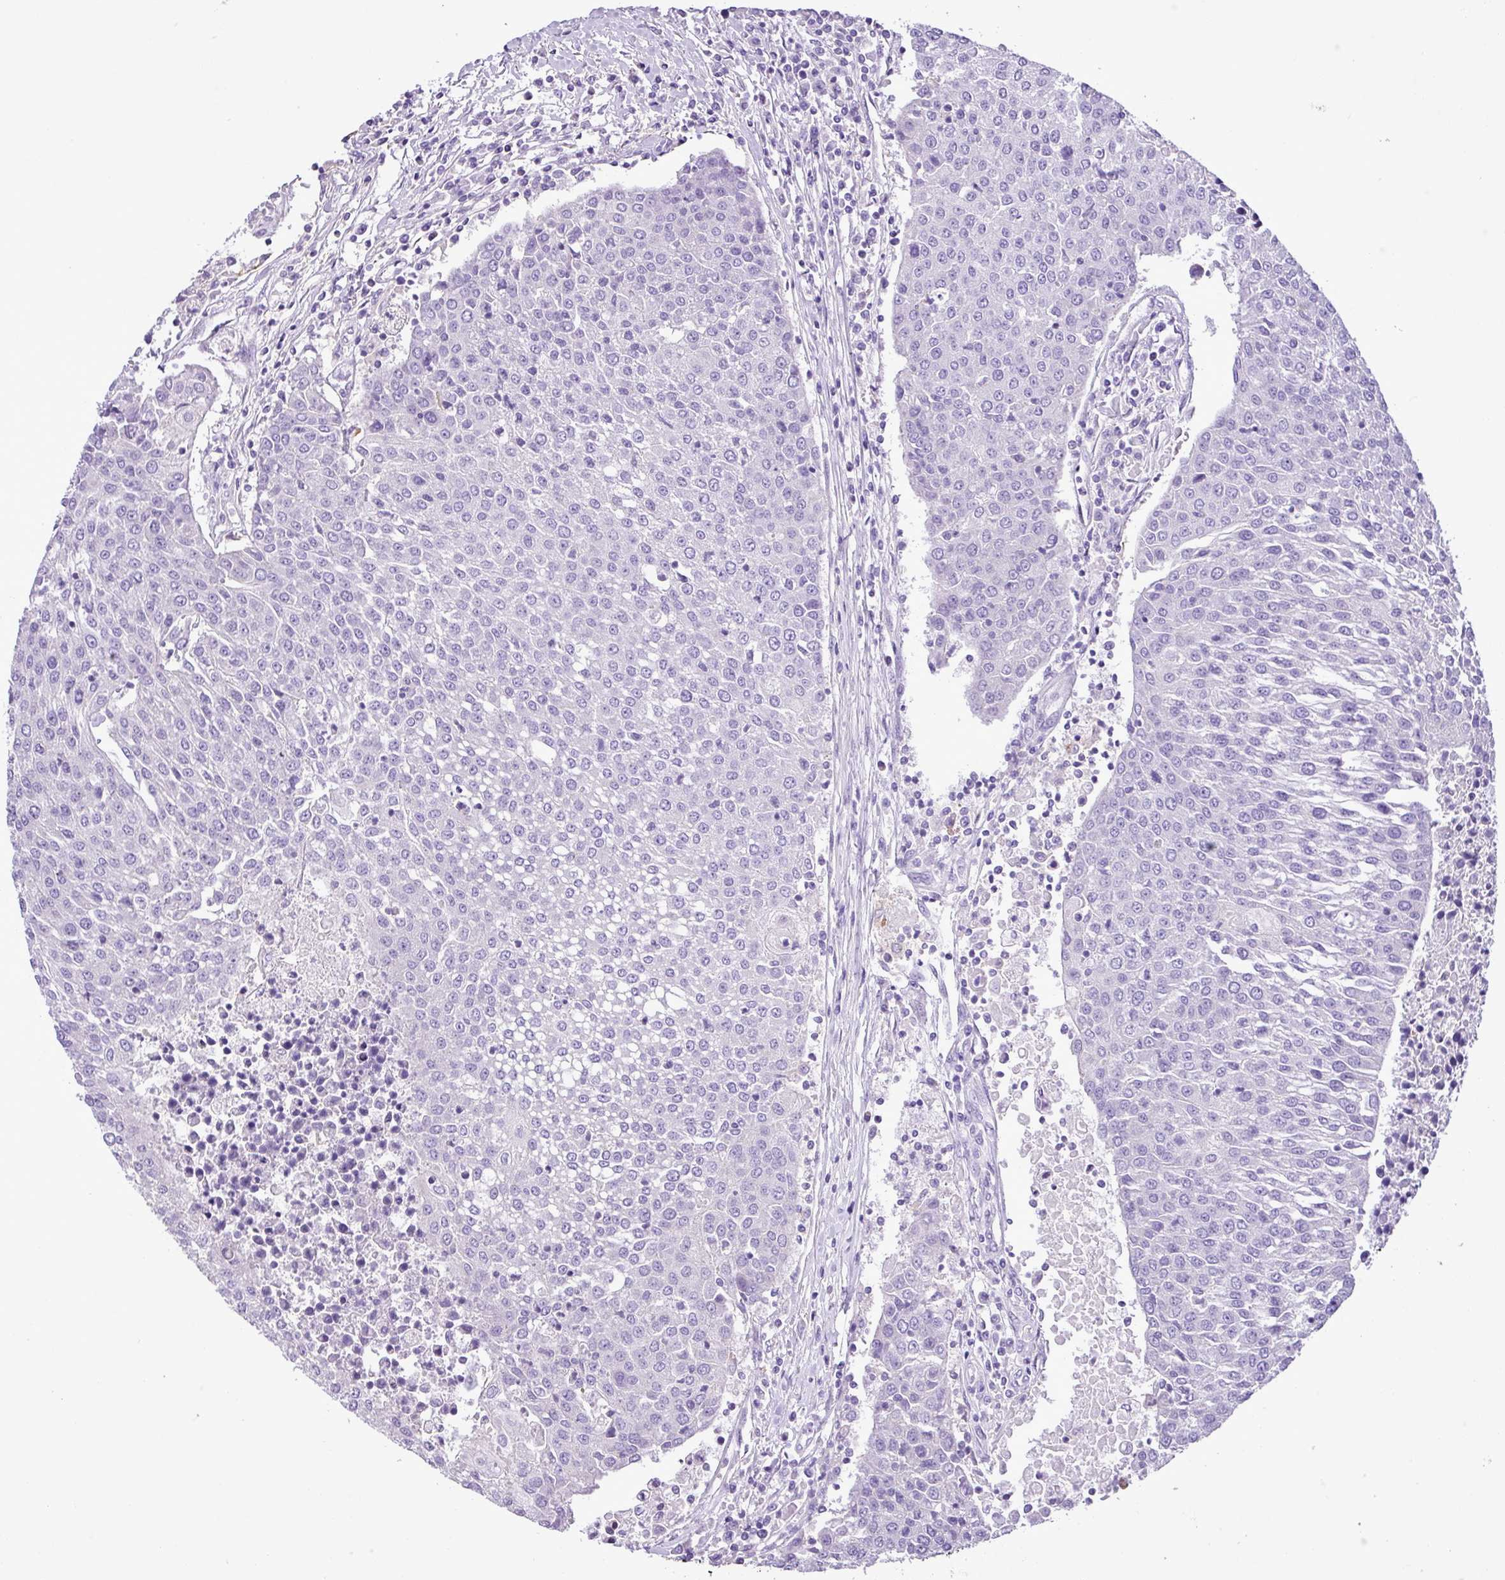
{"staining": {"intensity": "negative", "quantity": "none", "location": "none"}, "tissue": "urothelial cancer", "cell_type": "Tumor cells", "image_type": "cancer", "snomed": [{"axis": "morphology", "description": "Urothelial carcinoma, High grade"}, {"axis": "topography", "description": "Urinary bladder"}], "caption": "The histopathology image shows no staining of tumor cells in high-grade urothelial carcinoma.", "gene": "ZNF334", "patient": {"sex": "female", "age": 85}}